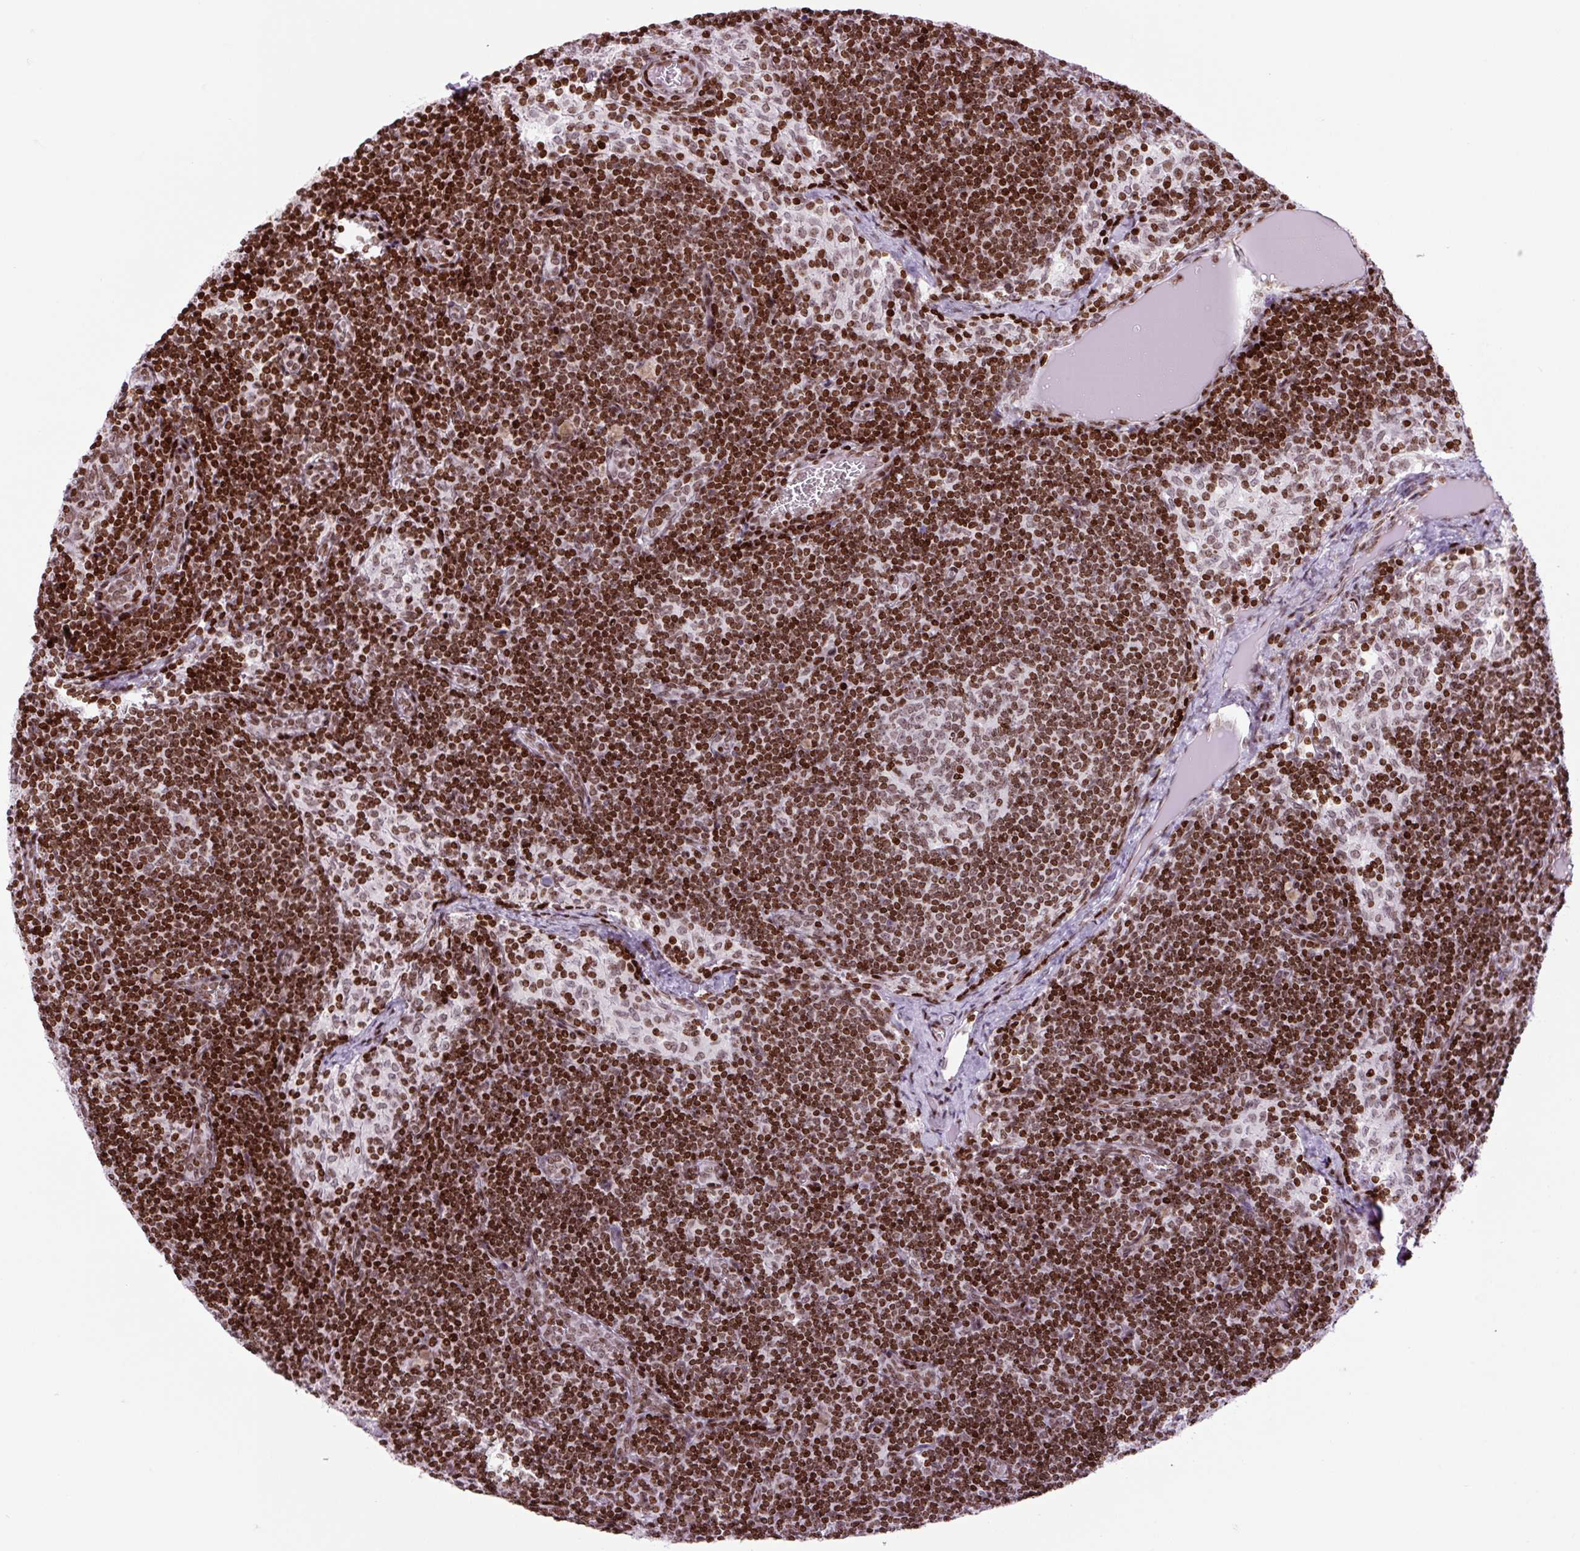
{"staining": {"intensity": "strong", "quantity": ">75%", "location": "nuclear"}, "tissue": "lymph node", "cell_type": "Germinal center cells", "image_type": "normal", "snomed": [{"axis": "morphology", "description": "Normal tissue, NOS"}, {"axis": "topography", "description": "Lymph node"}], "caption": "Brown immunohistochemical staining in unremarkable human lymph node reveals strong nuclear expression in about >75% of germinal center cells.", "gene": "H1", "patient": {"sex": "female", "age": 31}}